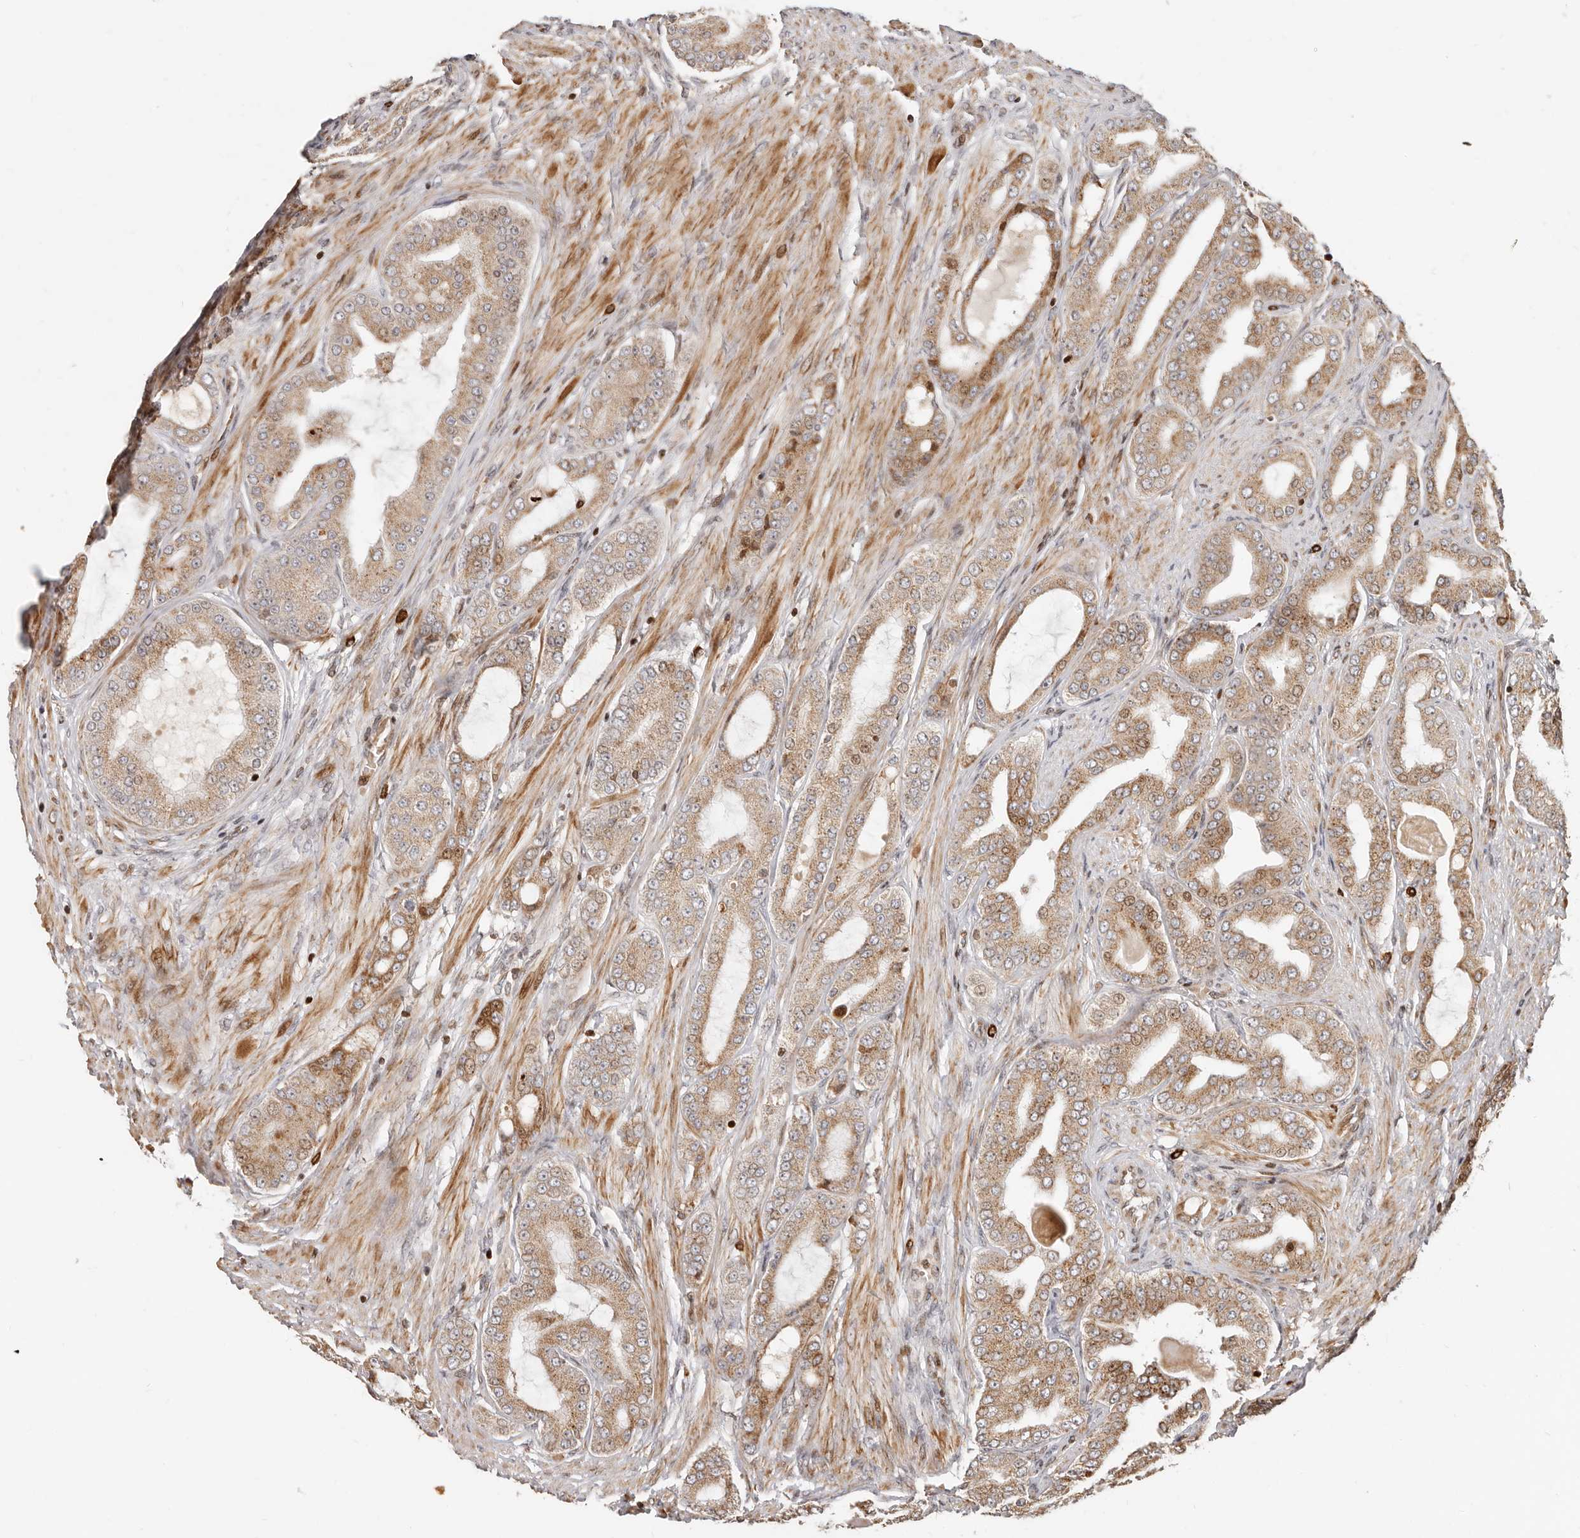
{"staining": {"intensity": "moderate", "quantity": ">75%", "location": "cytoplasmic/membranous"}, "tissue": "prostate cancer", "cell_type": "Tumor cells", "image_type": "cancer", "snomed": [{"axis": "morphology", "description": "Adenocarcinoma, High grade"}, {"axis": "topography", "description": "Prostate"}], "caption": "Tumor cells display medium levels of moderate cytoplasmic/membranous positivity in about >75% of cells in human adenocarcinoma (high-grade) (prostate).", "gene": "TRIM4", "patient": {"sex": "male", "age": 60}}